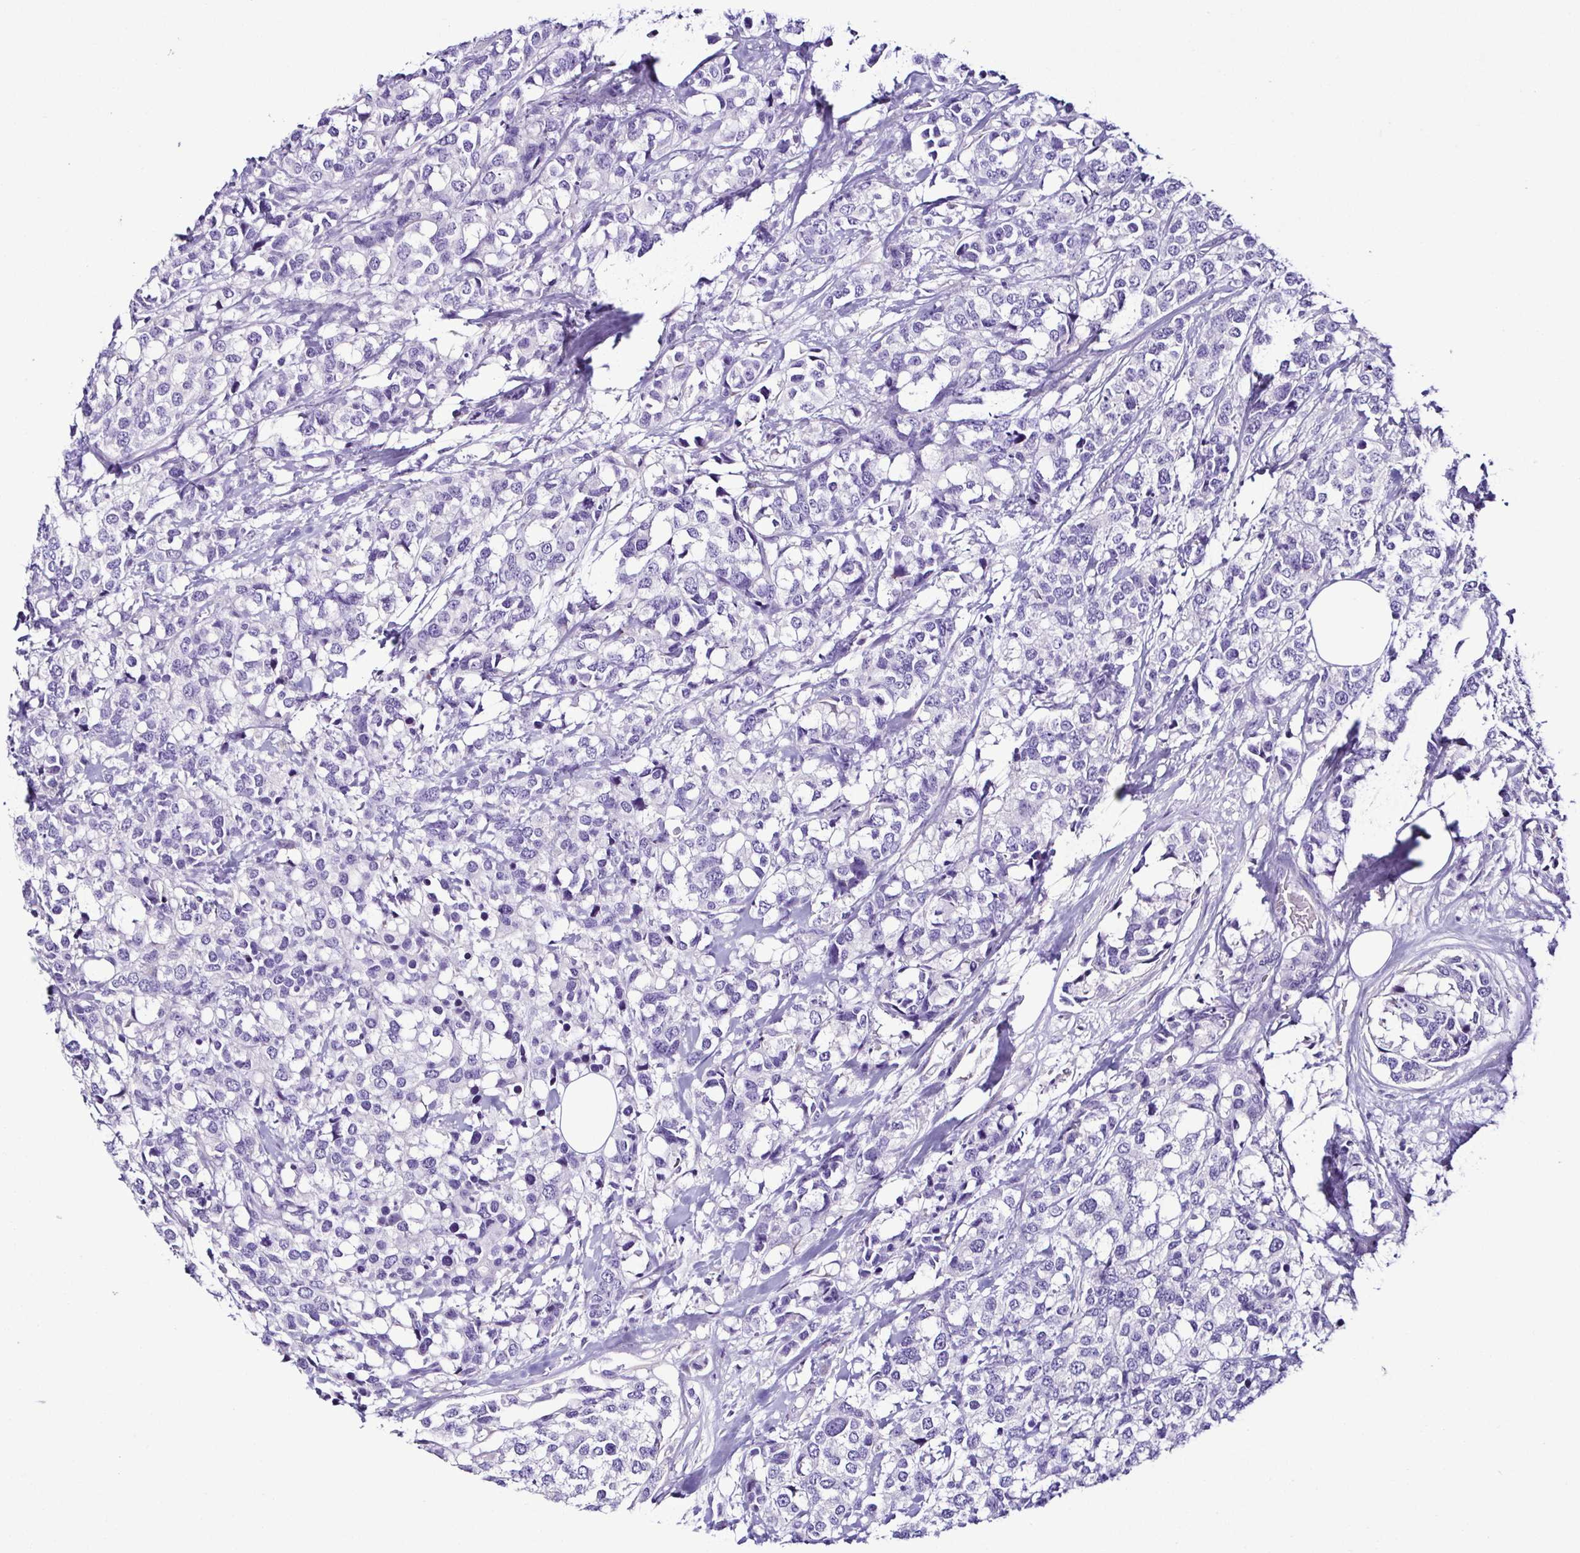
{"staining": {"intensity": "negative", "quantity": "none", "location": "none"}, "tissue": "breast cancer", "cell_type": "Tumor cells", "image_type": "cancer", "snomed": [{"axis": "morphology", "description": "Lobular carcinoma"}, {"axis": "topography", "description": "Breast"}], "caption": "This is an immunohistochemistry (IHC) histopathology image of human lobular carcinoma (breast). There is no staining in tumor cells.", "gene": "SRL", "patient": {"sex": "female", "age": 59}}